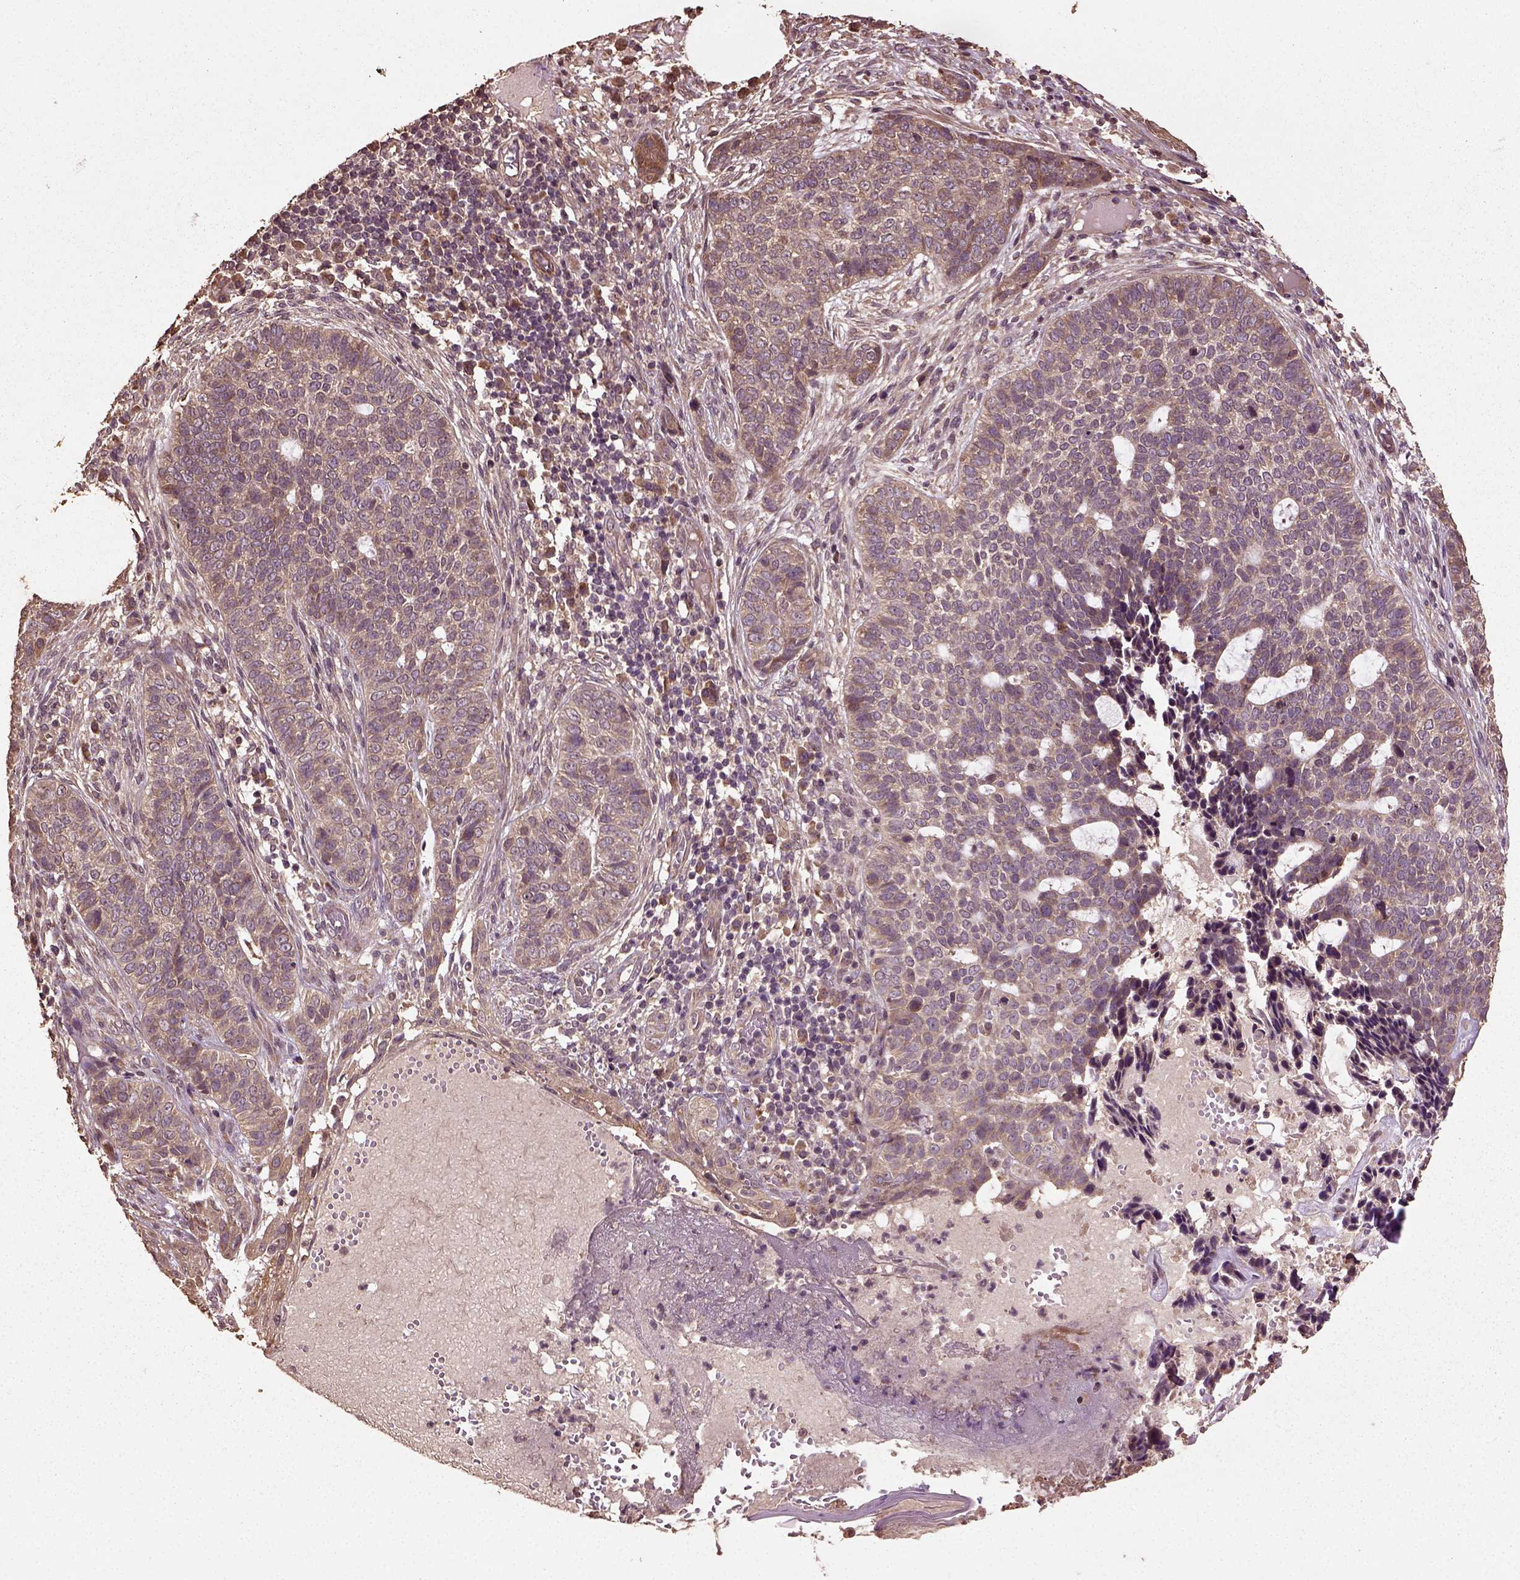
{"staining": {"intensity": "weak", "quantity": "25%-75%", "location": "cytoplasmic/membranous"}, "tissue": "skin cancer", "cell_type": "Tumor cells", "image_type": "cancer", "snomed": [{"axis": "morphology", "description": "Basal cell carcinoma"}, {"axis": "topography", "description": "Skin"}], "caption": "High-magnification brightfield microscopy of skin basal cell carcinoma stained with DAB (3,3'-diaminobenzidine) (brown) and counterstained with hematoxylin (blue). tumor cells exhibit weak cytoplasmic/membranous expression is present in about25%-75% of cells.", "gene": "ERV3-1", "patient": {"sex": "female", "age": 69}}